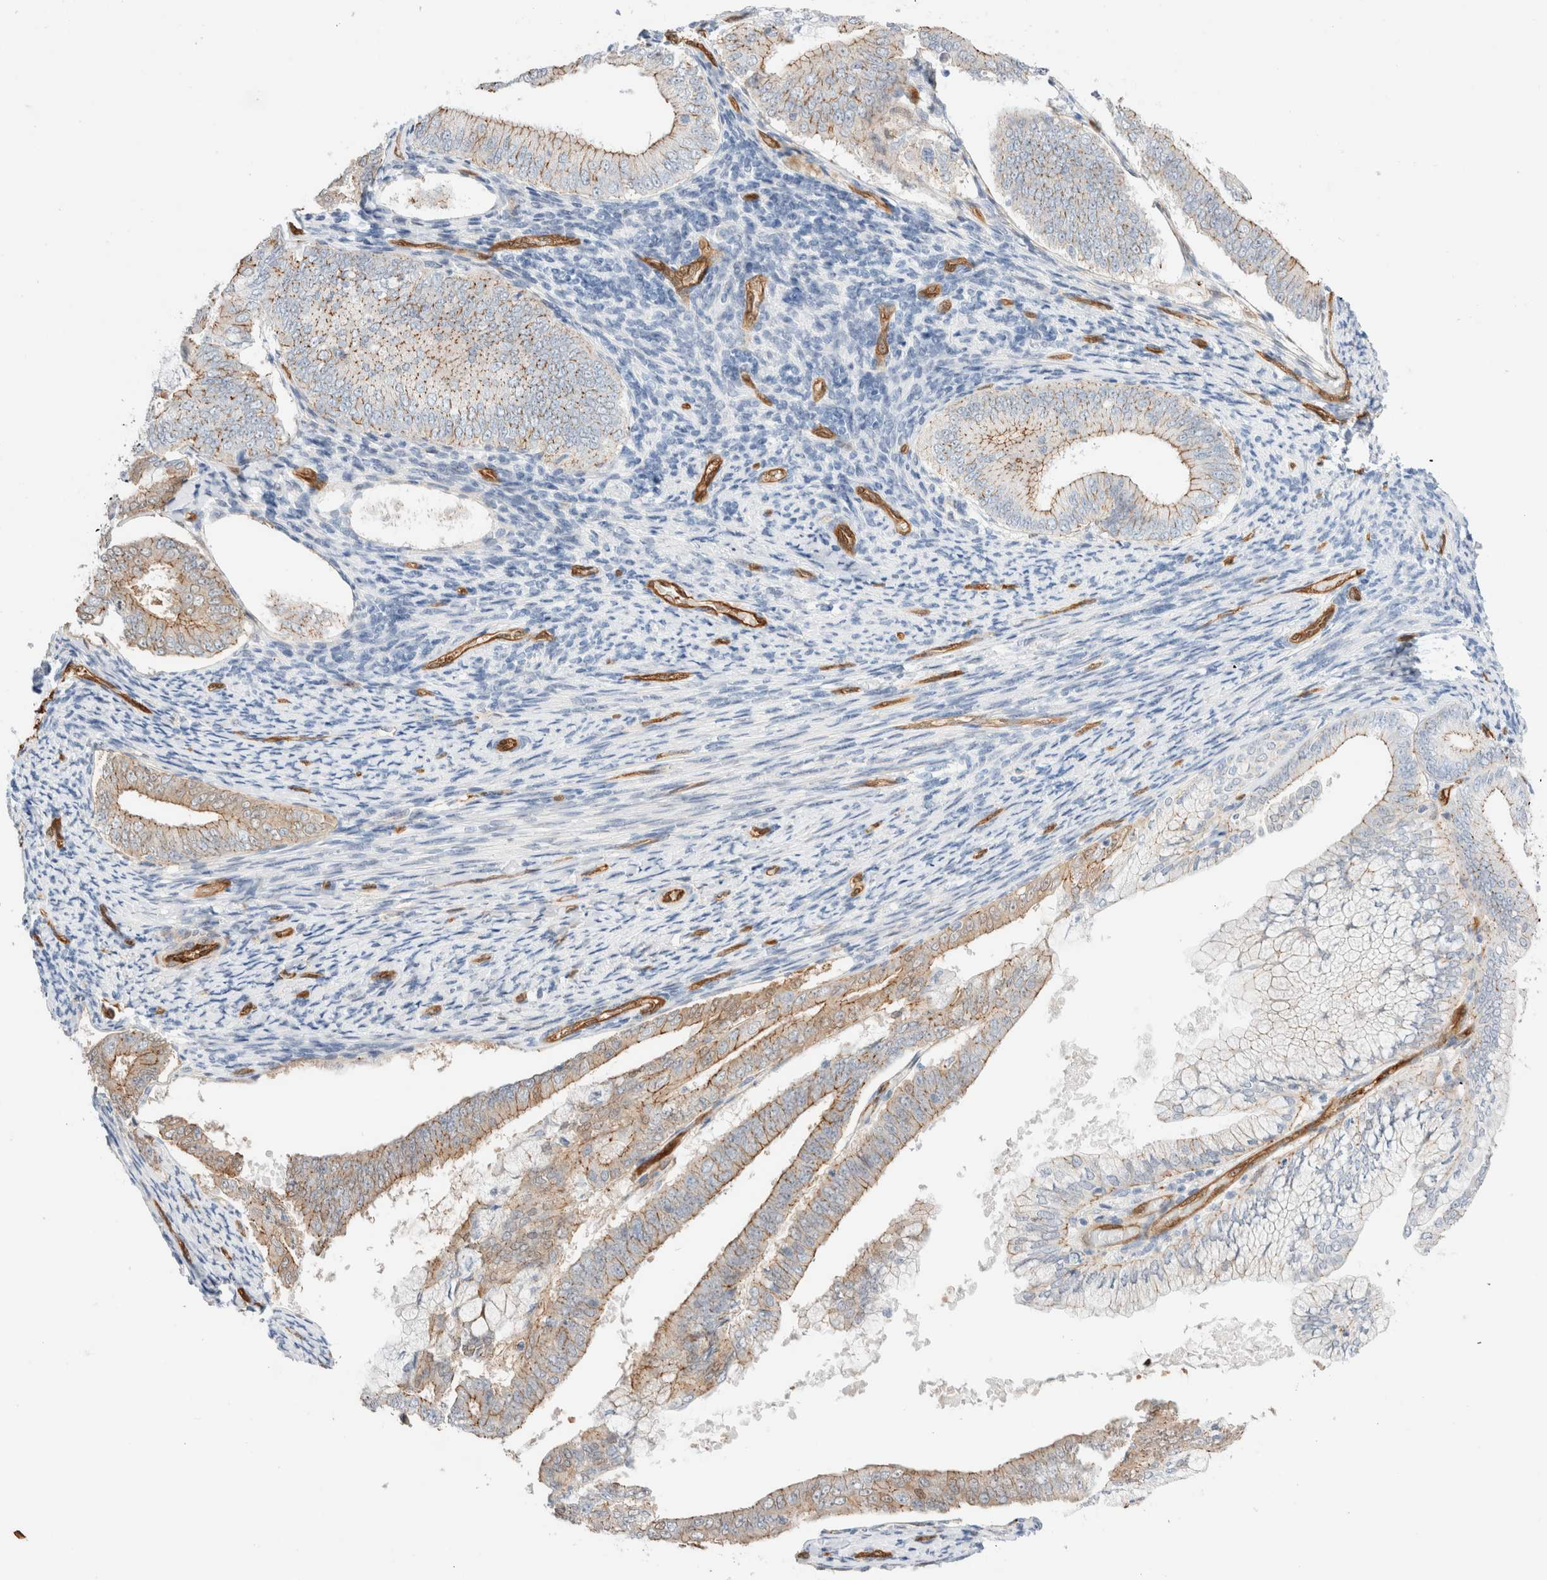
{"staining": {"intensity": "moderate", "quantity": ">75%", "location": "cytoplasmic/membranous"}, "tissue": "endometrial cancer", "cell_type": "Tumor cells", "image_type": "cancer", "snomed": [{"axis": "morphology", "description": "Adenocarcinoma, NOS"}, {"axis": "topography", "description": "Endometrium"}], "caption": "DAB immunohistochemical staining of human endometrial cancer (adenocarcinoma) exhibits moderate cytoplasmic/membranous protein positivity in about >75% of tumor cells.", "gene": "LMCD1", "patient": {"sex": "female", "age": 63}}